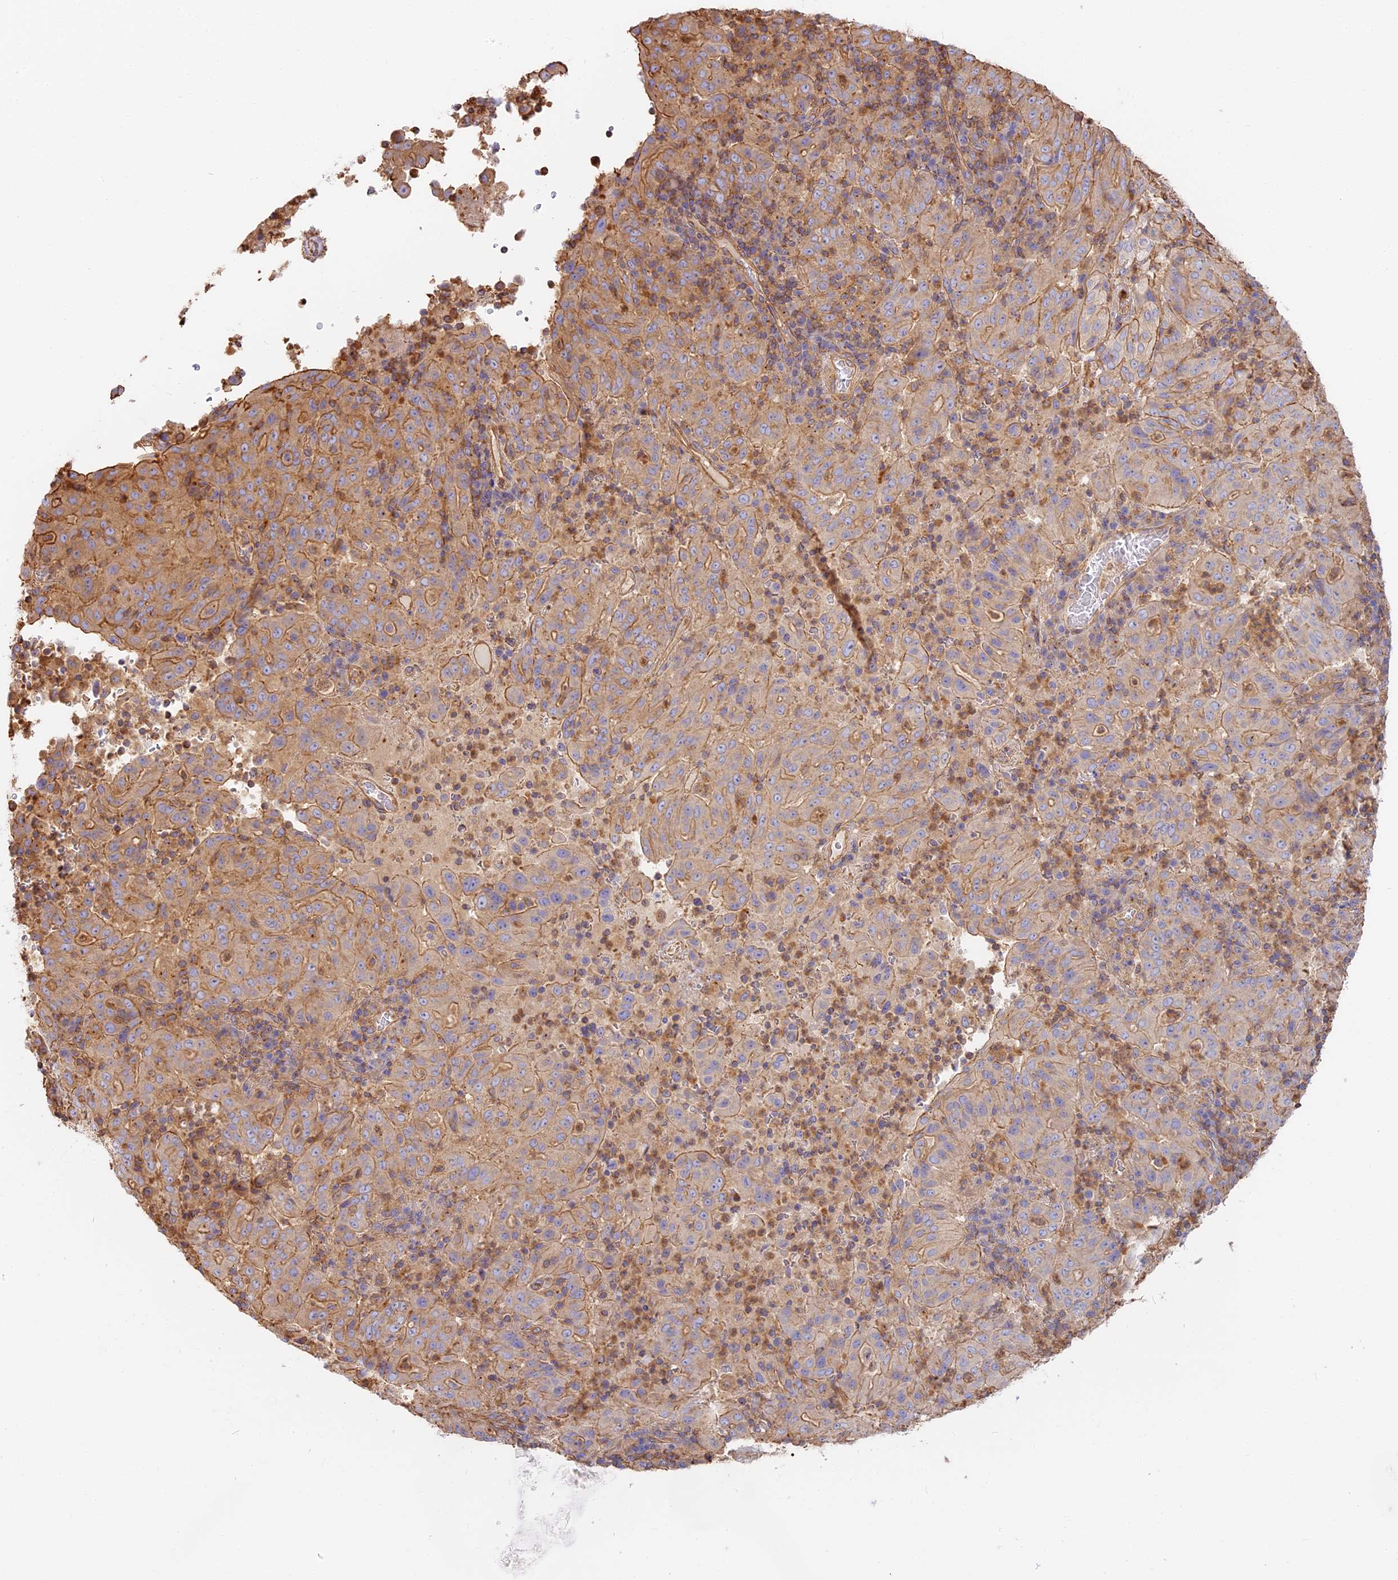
{"staining": {"intensity": "moderate", "quantity": "25%-75%", "location": "cytoplasmic/membranous"}, "tissue": "pancreatic cancer", "cell_type": "Tumor cells", "image_type": "cancer", "snomed": [{"axis": "morphology", "description": "Adenocarcinoma, NOS"}, {"axis": "topography", "description": "Pancreas"}], "caption": "The photomicrograph demonstrates a brown stain indicating the presence of a protein in the cytoplasmic/membranous of tumor cells in pancreatic adenocarcinoma.", "gene": "VPS18", "patient": {"sex": "male", "age": 63}}